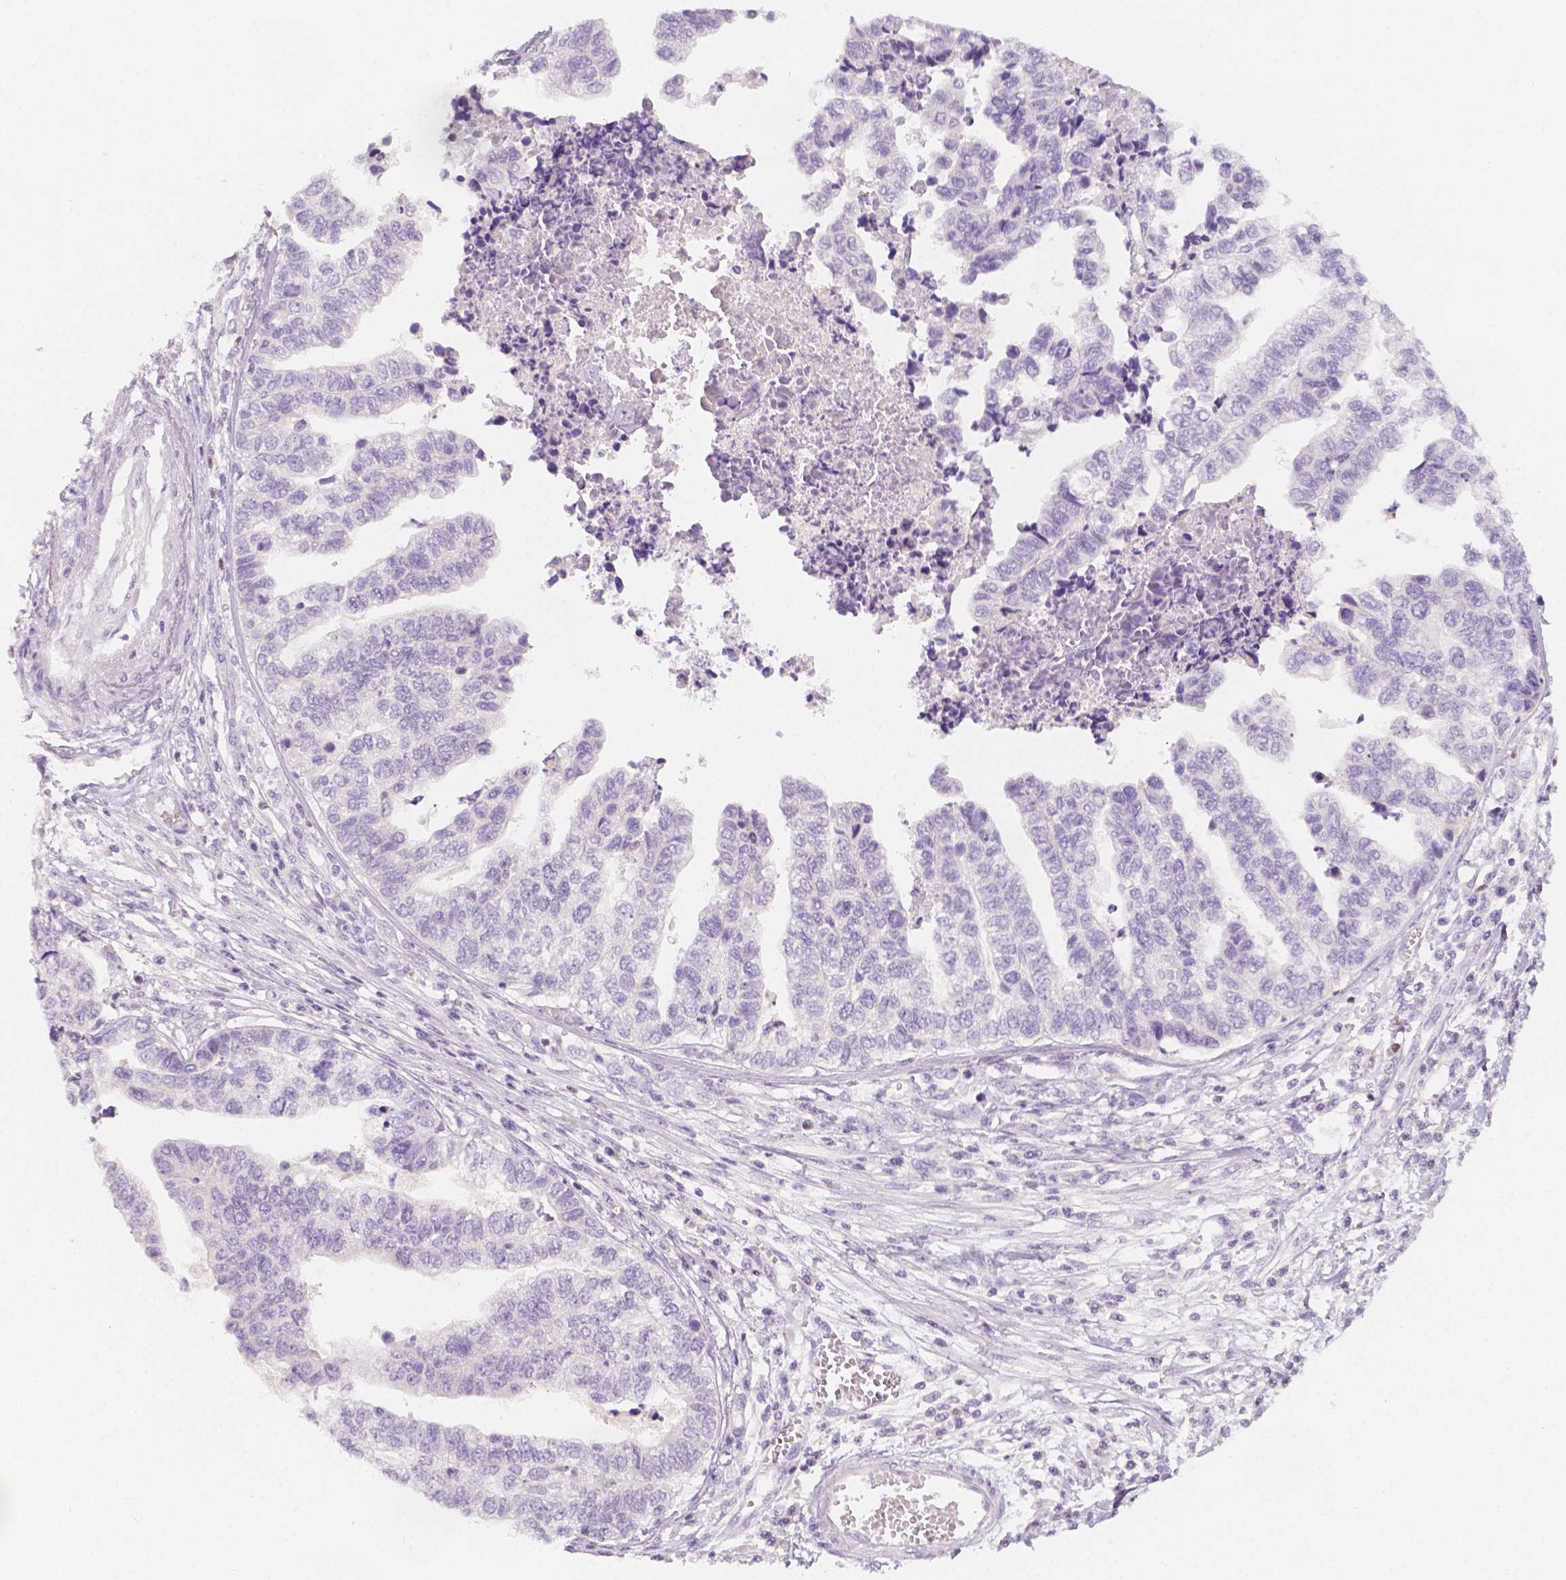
{"staining": {"intensity": "negative", "quantity": "none", "location": "none"}, "tissue": "stomach cancer", "cell_type": "Tumor cells", "image_type": "cancer", "snomed": [{"axis": "morphology", "description": "Adenocarcinoma, NOS"}, {"axis": "topography", "description": "Stomach, upper"}], "caption": "IHC photomicrograph of neoplastic tissue: human stomach adenocarcinoma stained with DAB demonstrates no significant protein staining in tumor cells. The staining was performed using DAB to visualize the protein expression in brown, while the nuclei were stained in blue with hematoxylin (Magnification: 20x).", "gene": "BATF", "patient": {"sex": "female", "age": 67}}